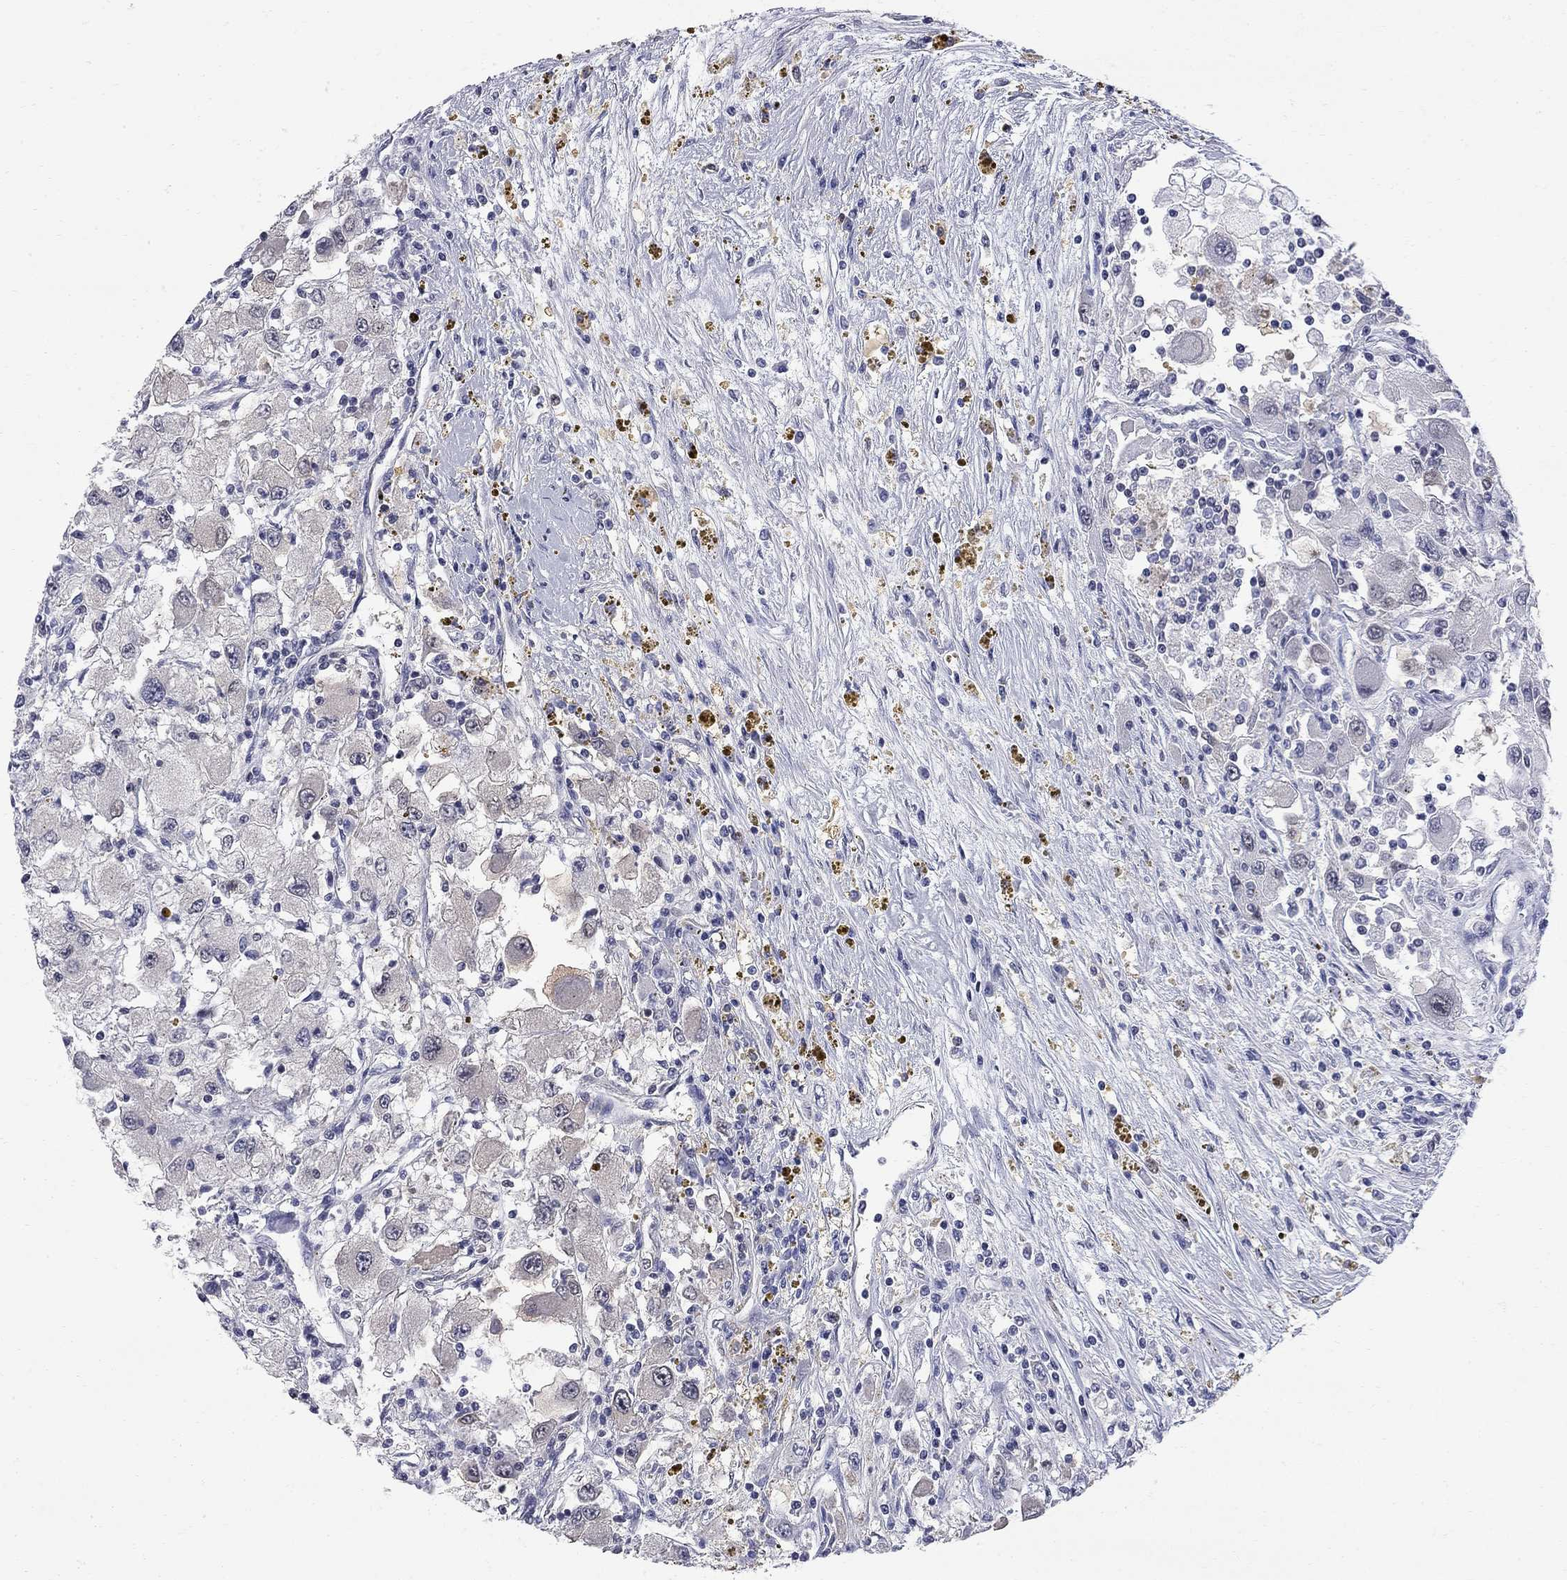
{"staining": {"intensity": "negative", "quantity": "none", "location": "none"}, "tissue": "renal cancer", "cell_type": "Tumor cells", "image_type": "cancer", "snomed": [{"axis": "morphology", "description": "Adenocarcinoma, NOS"}, {"axis": "topography", "description": "Kidney"}], "caption": "Immunohistochemistry image of neoplastic tissue: adenocarcinoma (renal) stained with DAB (3,3'-diaminobenzidine) demonstrates no significant protein staining in tumor cells. (Brightfield microscopy of DAB immunohistochemistry at high magnification).", "gene": "GALNT8", "patient": {"sex": "female", "age": 67}}